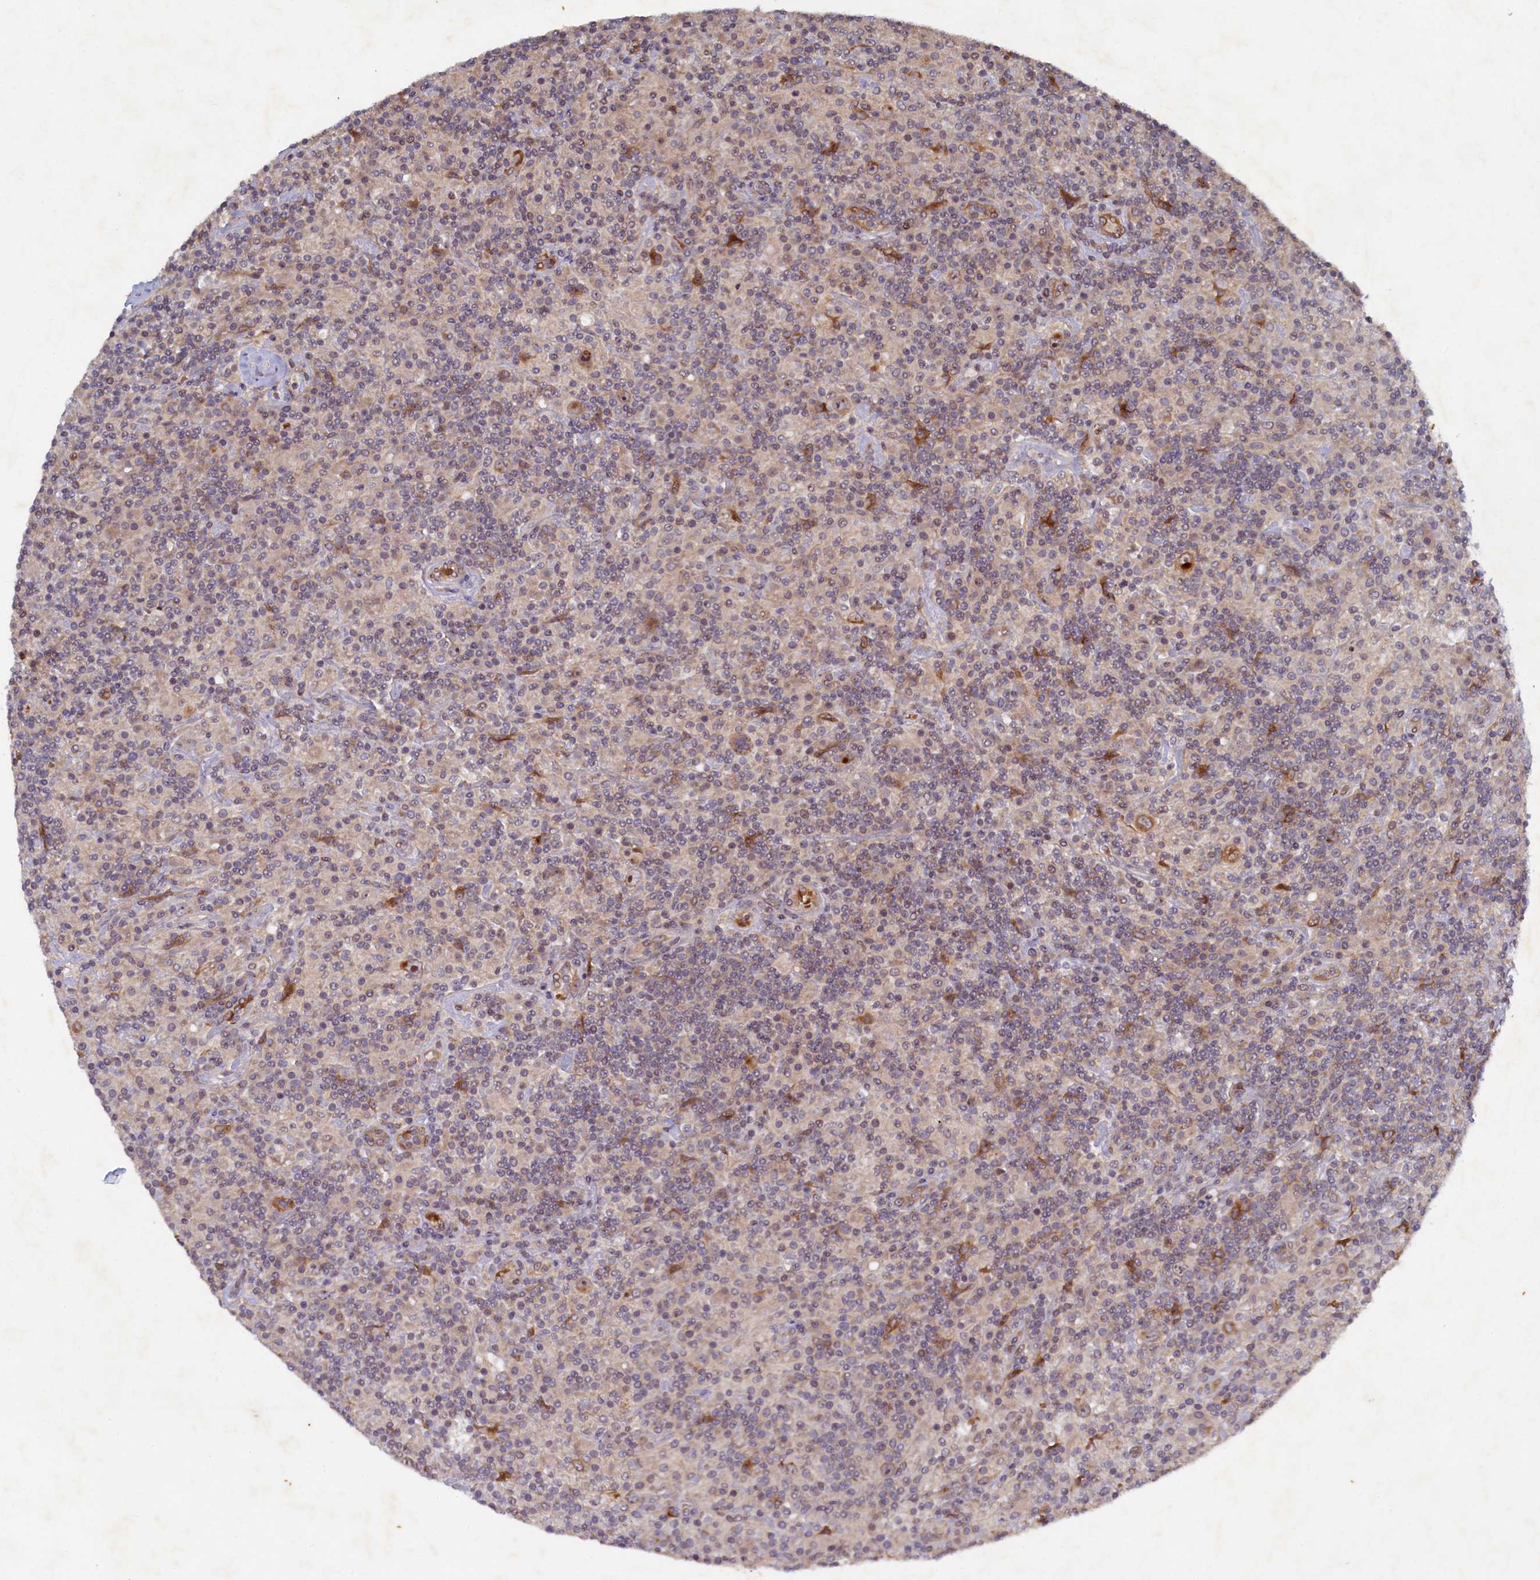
{"staining": {"intensity": "moderate", "quantity": ">75%", "location": "cytoplasmic/membranous,nuclear"}, "tissue": "lymphoma", "cell_type": "Tumor cells", "image_type": "cancer", "snomed": [{"axis": "morphology", "description": "Hodgkin's disease, NOS"}, {"axis": "topography", "description": "Lymph node"}], "caption": "Tumor cells show medium levels of moderate cytoplasmic/membranous and nuclear expression in about >75% of cells in lymphoma.", "gene": "CEP20", "patient": {"sex": "male", "age": 70}}